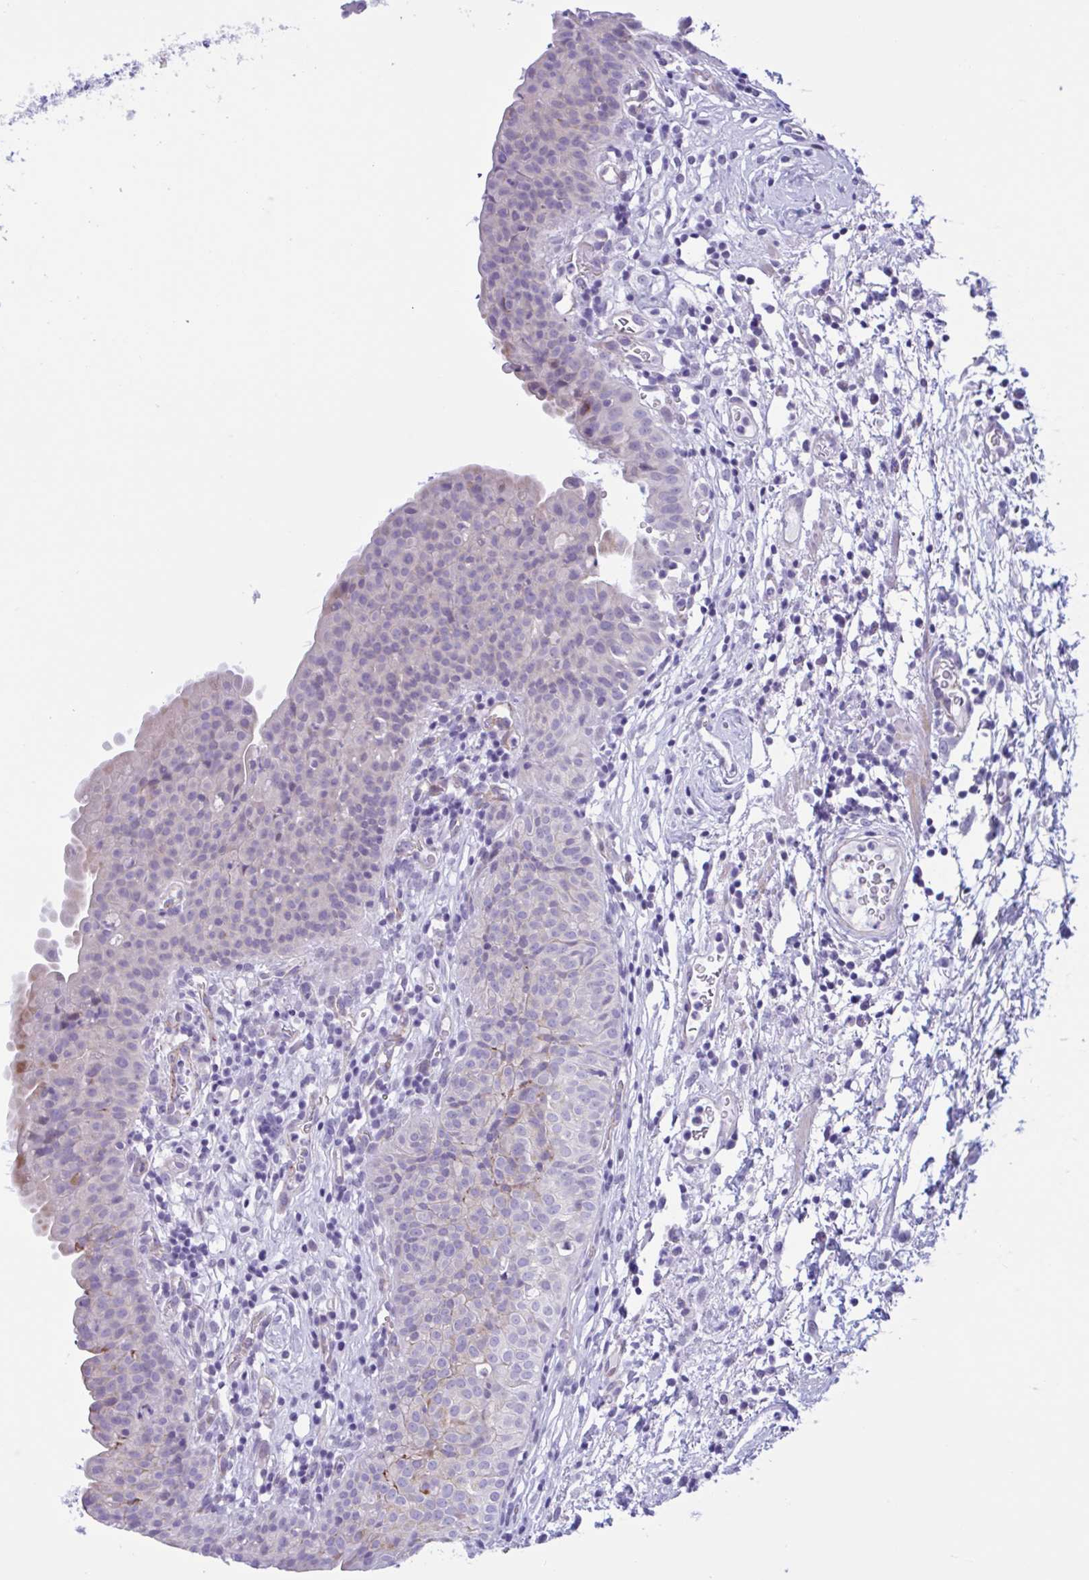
{"staining": {"intensity": "negative", "quantity": "none", "location": "none"}, "tissue": "urinary bladder", "cell_type": "Urothelial cells", "image_type": "normal", "snomed": [{"axis": "morphology", "description": "Normal tissue, NOS"}, {"axis": "morphology", "description": "Inflammation, NOS"}, {"axis": "topography", "description": "Urinary bladder"}], "caption": "The immunohistochemistry (IHC) image has no significant staining in urothelial cells of urinary bladder. (Stains: DAB (3,3'-diaminobenzidine) immunohistochemistry with hematoxylin counter stain, Microscopy: brightfield microscopy at high magnification).", "gene": "AHCYL2", "patient": {"sex": "male", "age": 57}}